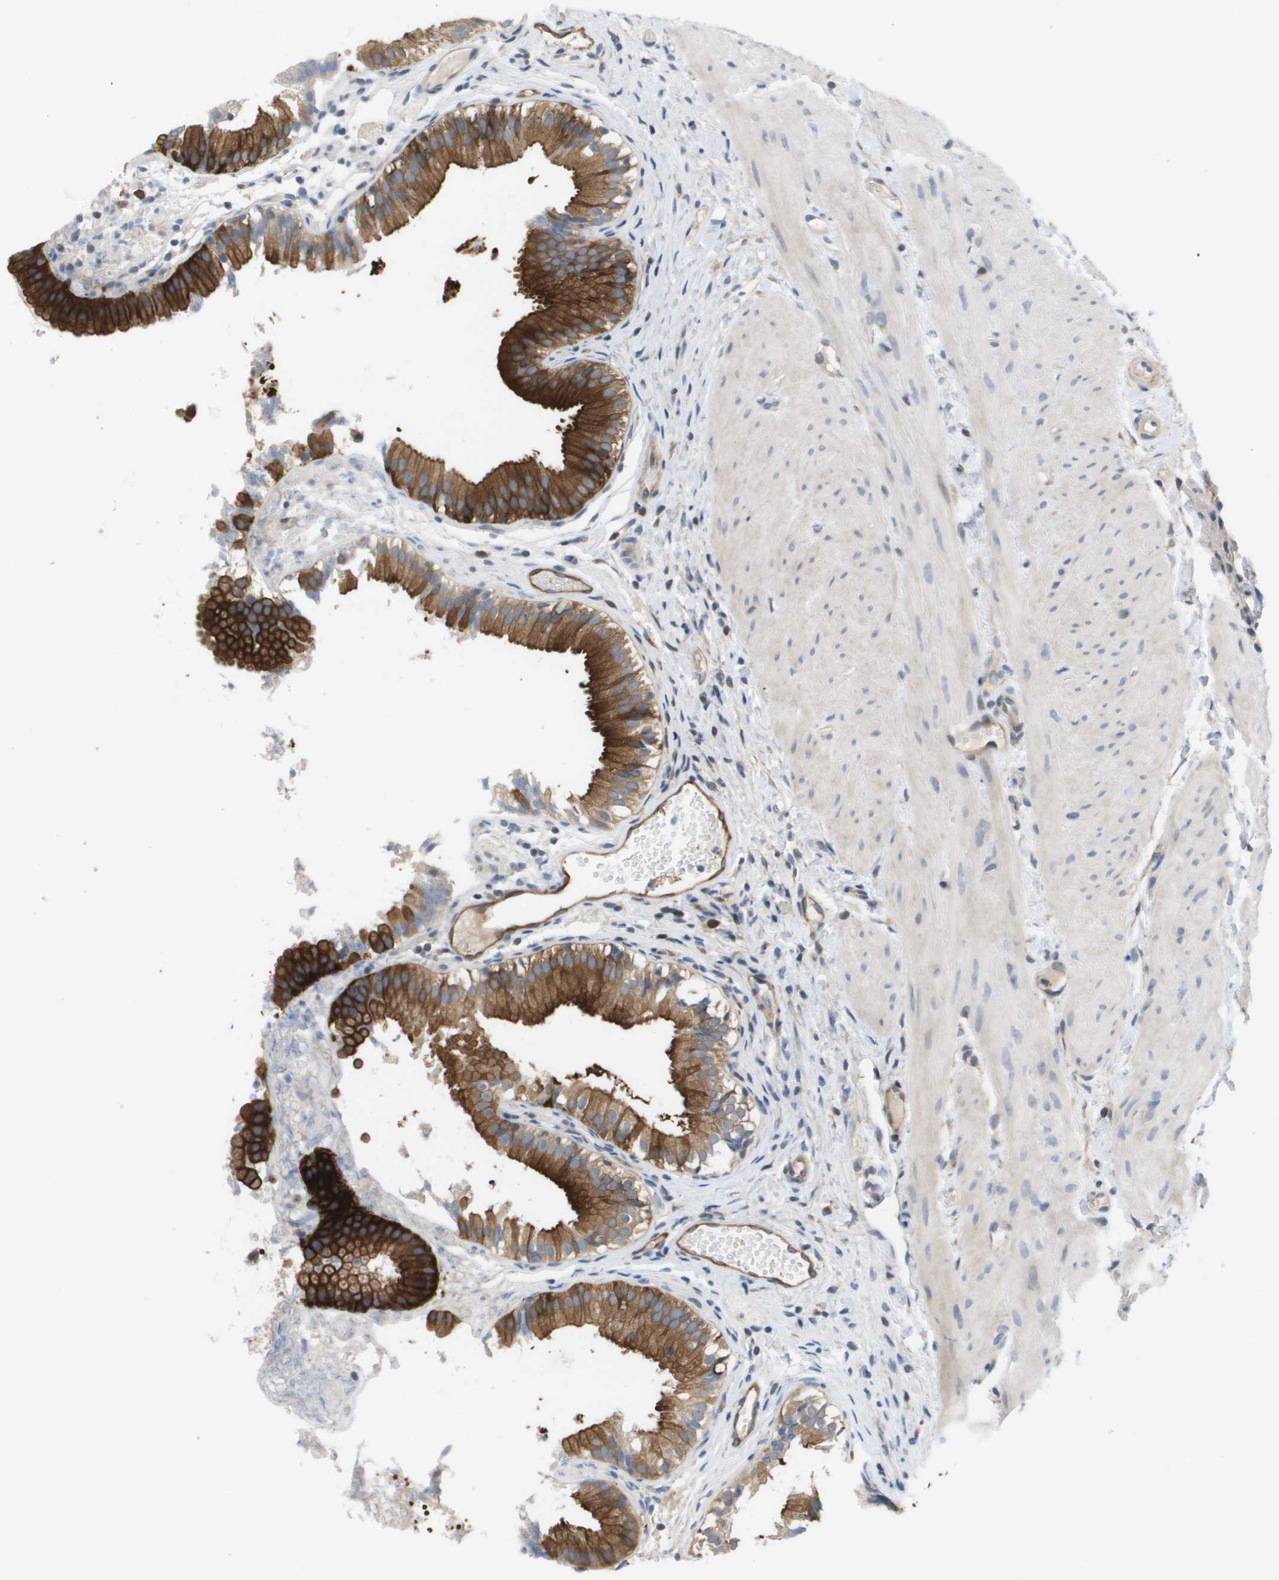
{"staining": {"intensity": "strong", "quantity": ">75%", "location": "cytoplasmic/membranous"}, "tissue": "gallbladder", "cell_type": "Glandular cells", "image_type": "normal", "snomed": [{"axis": "morphology", "description": "Normal tissue, NOS"}, {"axis": "topography", "description": "Gallbladder"}], "caption": "High-magnification brightfield microscopy of normal gallbladder stained with DAB (brown) and counterstained with hematoxylin (blue). glandular cells exhibit strong cytoplasmic/membranous expression is present in approximately>75% of cells.", "gene": "MARCHF8", "patient": {"sex": "female", "age": 26}}